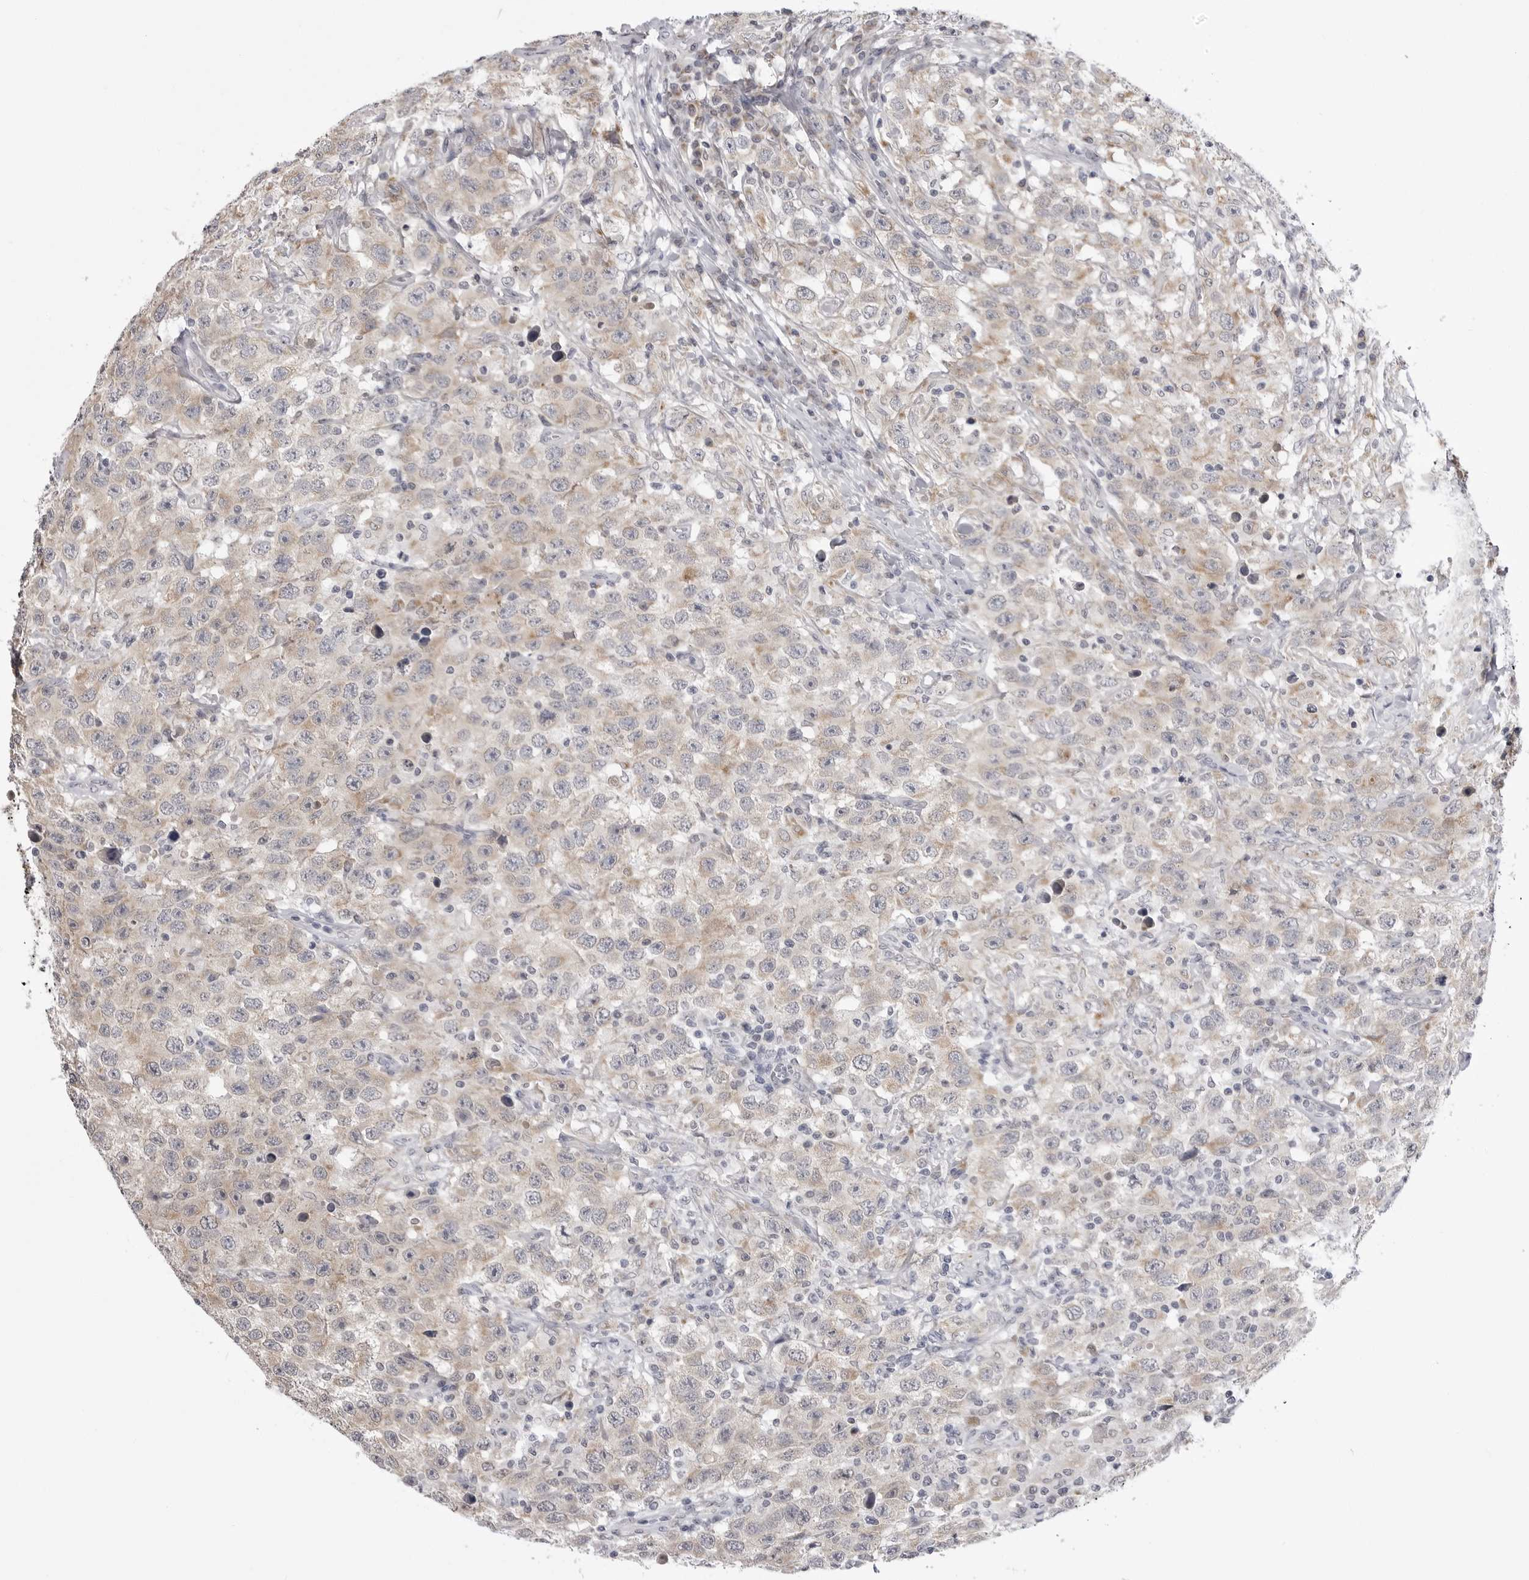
{"staining": {"intensity": "weak", "quantity": "25%-75%", "location": "cytoplasmic/membranous"}, "tissue": "testis cancer", "cell_type": "Tumor cells", "image_type": "cancer", "snomed": [{"axis": "morphology", "description": "Seminoma, NOS"}, {"axis": "topography", "description": "Testis"}], "caption": "An image showing weak cytoplasmic/membranous expression in about 25%-75% of tumor cells in testis cancer (seminoma), as visualized by brown immunohistochemical staining.", "gene": "FH", "patient": {"sex": "male", "age": 41}}